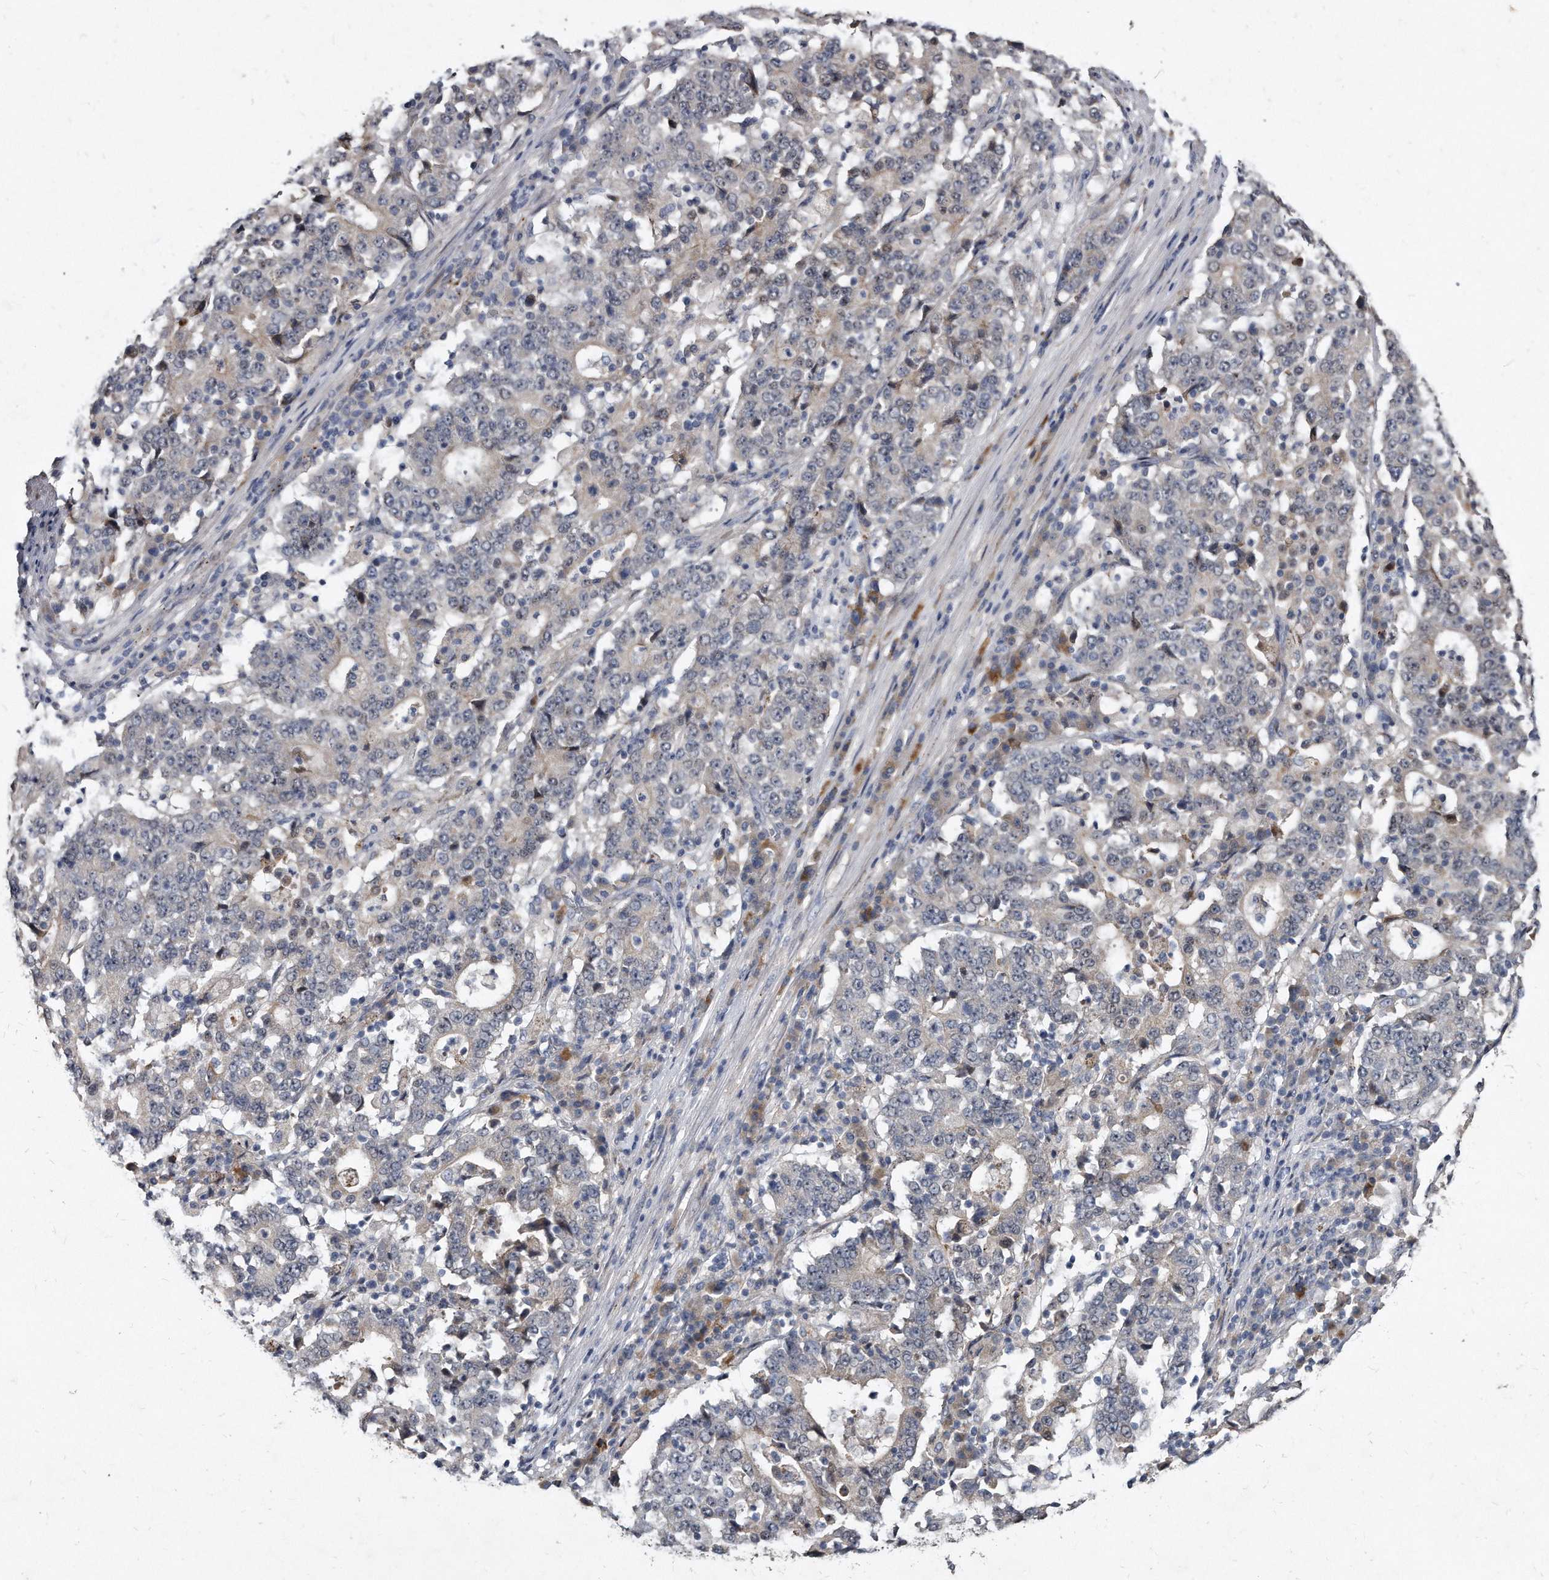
{"staining": {"intensity": "negative", "quantity": "none", "location": "none"}, "tissue": "stomach cancer", "cell_type": "Tumor cells", "image_type": "cancer", "snomed": [{"axis": "morphology", "description": "Adenocarcinoma, NOS"}, {"axis": "topography", "description": "Stomach"}], "caption": "Tumor cells are negative for brown protein staining in stomach adenocarcinoma.", "gene": "KLHDC3", "patient": {"sex": "male", "age": 59}}